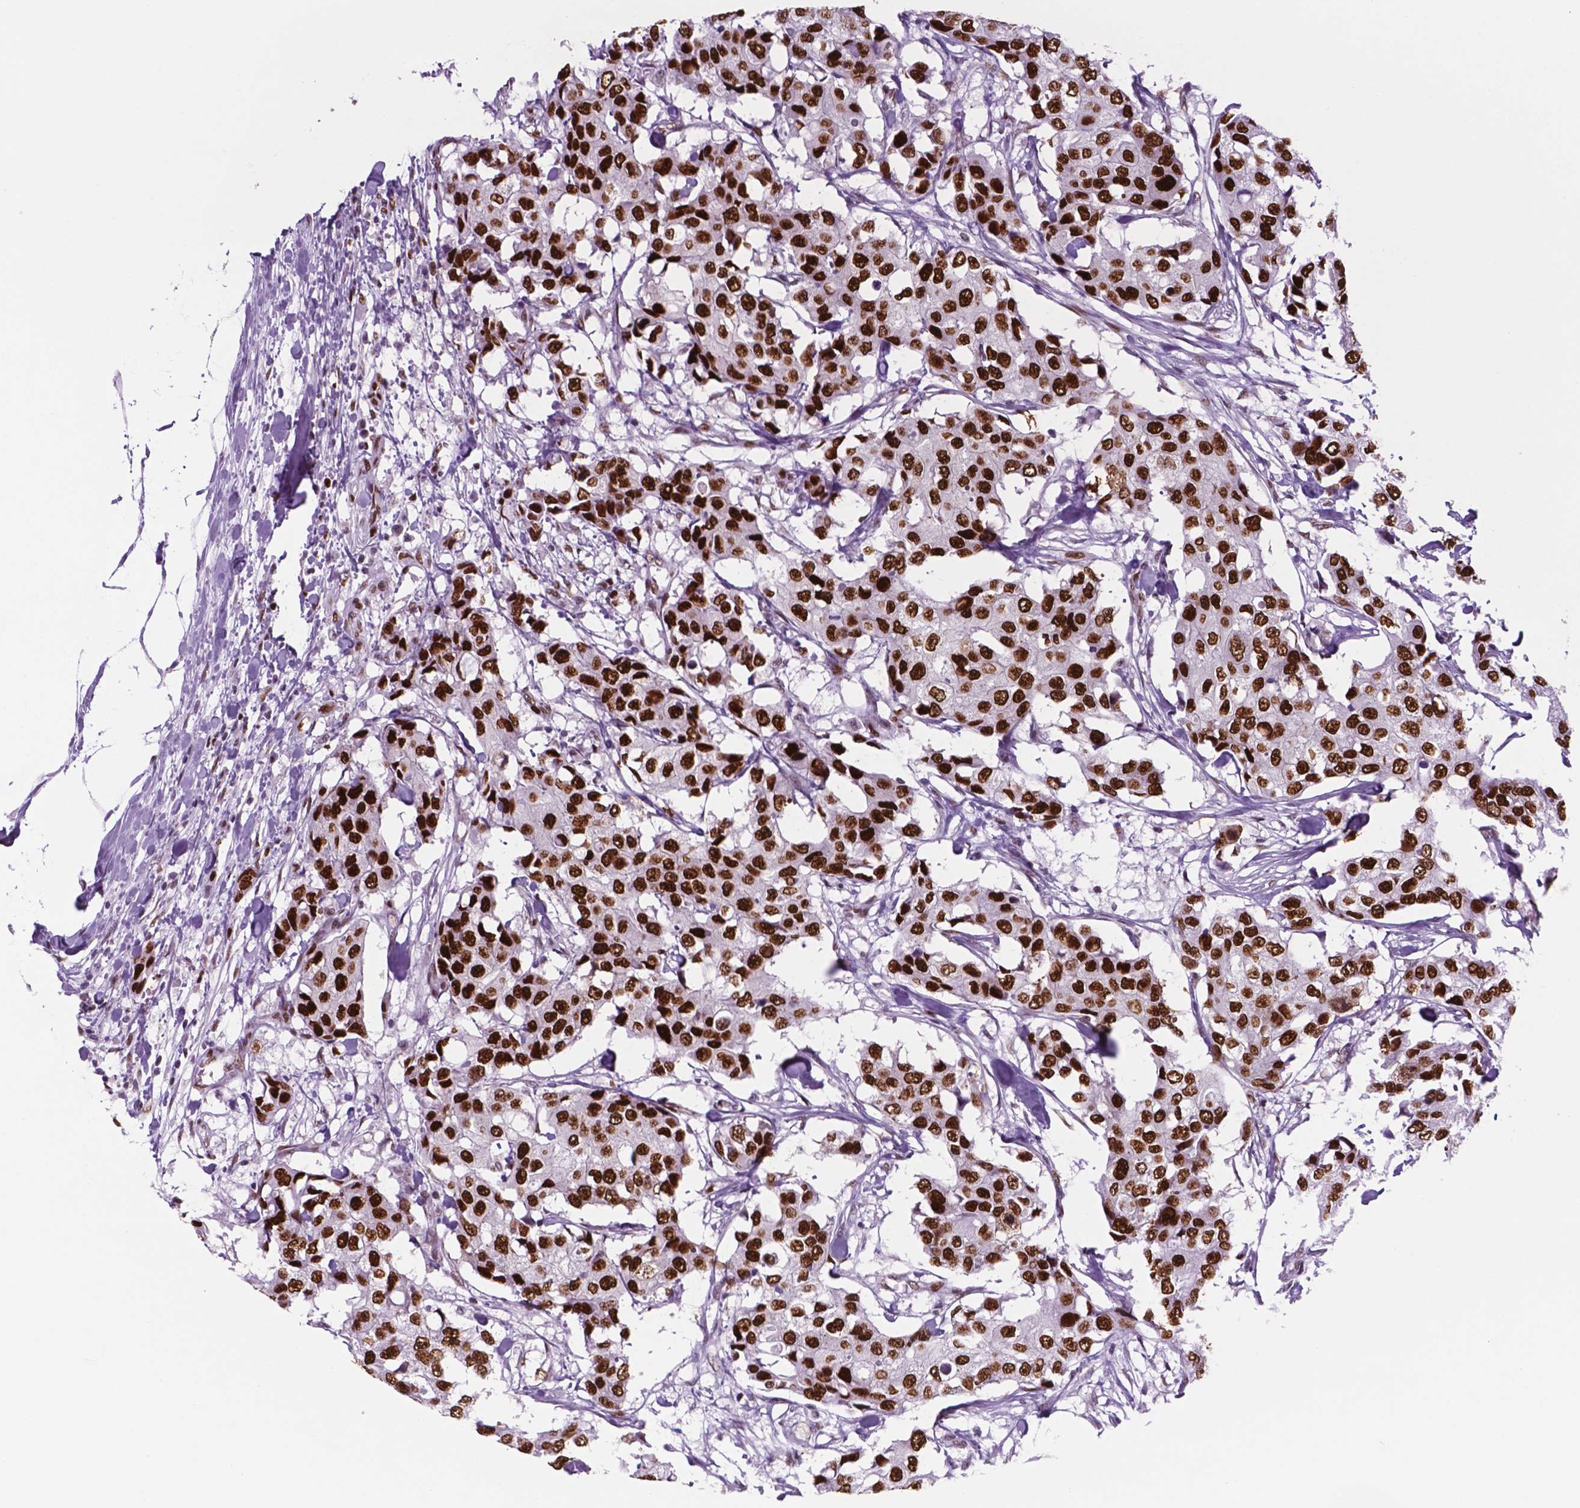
{"staining": {"intensity": "strong", "quantity": ">75%", "location": "nuclear"}, "tissue": "breast cancer", "cell_type": "Tumor cells", "image_type": "cancer", "snomed": [{"axis": "morphology", "description": "Duct carcinoma"}, {"axis": "topography", "description": "Breast"}], "caption": "Breast cancer tissue displays strong nuclear positivity in about >75% of tumor cells (DAB IHC, brown staining for protein, blue staining for nuclei).", "gene": "MSH6", "patient": {"sex": "female", "age": 27}}